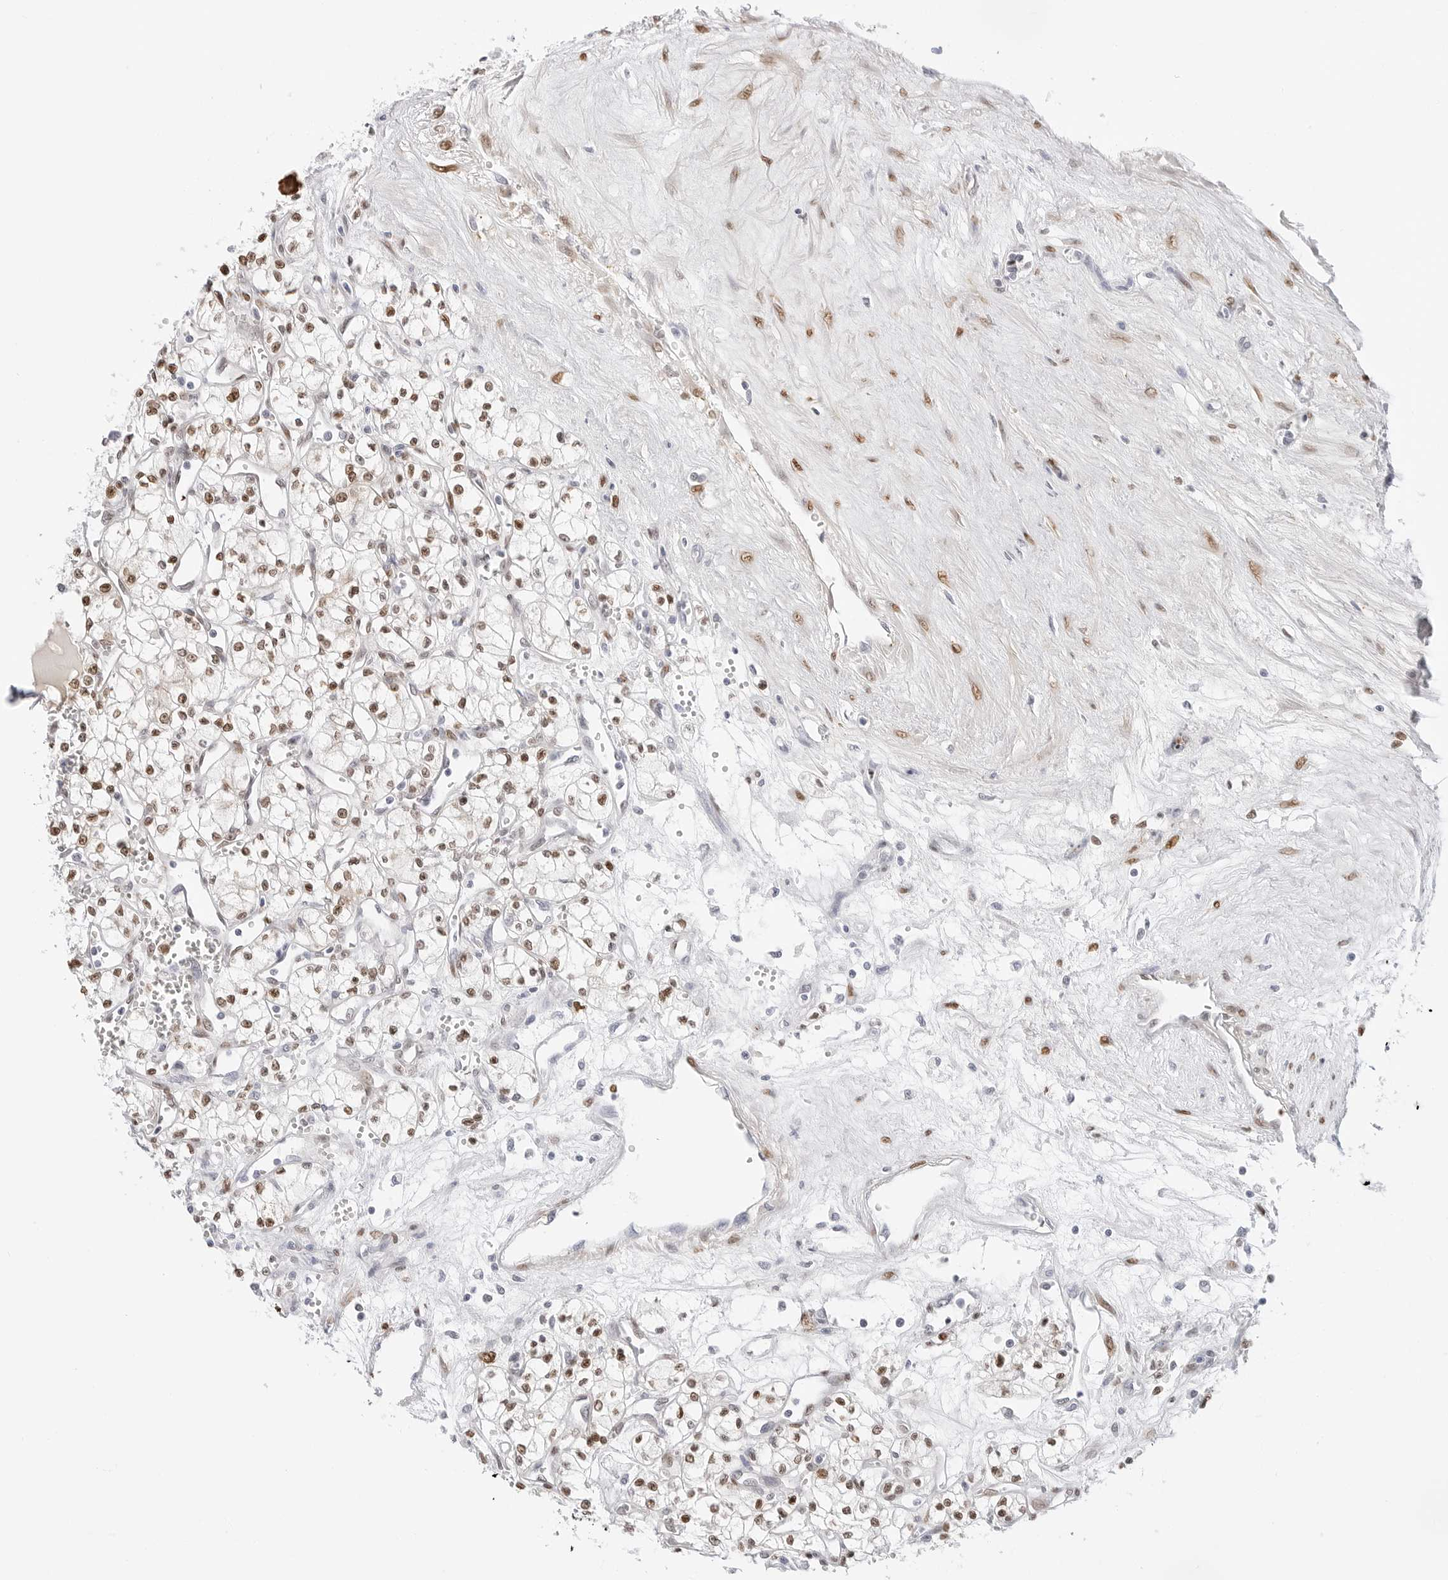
{"staining": {"intensity": "moderate", "quantity": "25%-75%", "location": "nuclear"}, "tissue": "renal cancer", "cell_type": "Tumor cells", "image_type": "cancer", "snomed": [{"axis": "morphology", "description": "Adenocarcinoma, NOS"}, {"axis": "topography", "description": "Kidney"}], "caption": "Renal cancer (adenocarcinoma) tissue displays moderate nuclear expression in about 25%-75% of tumor cells, visualized by immunohistochemistry. (DAB IHC, brown staining for protein, blue staining for nuclei).", "gene": "SPIDR", "patient": {"sex": "male", "age": 59}}